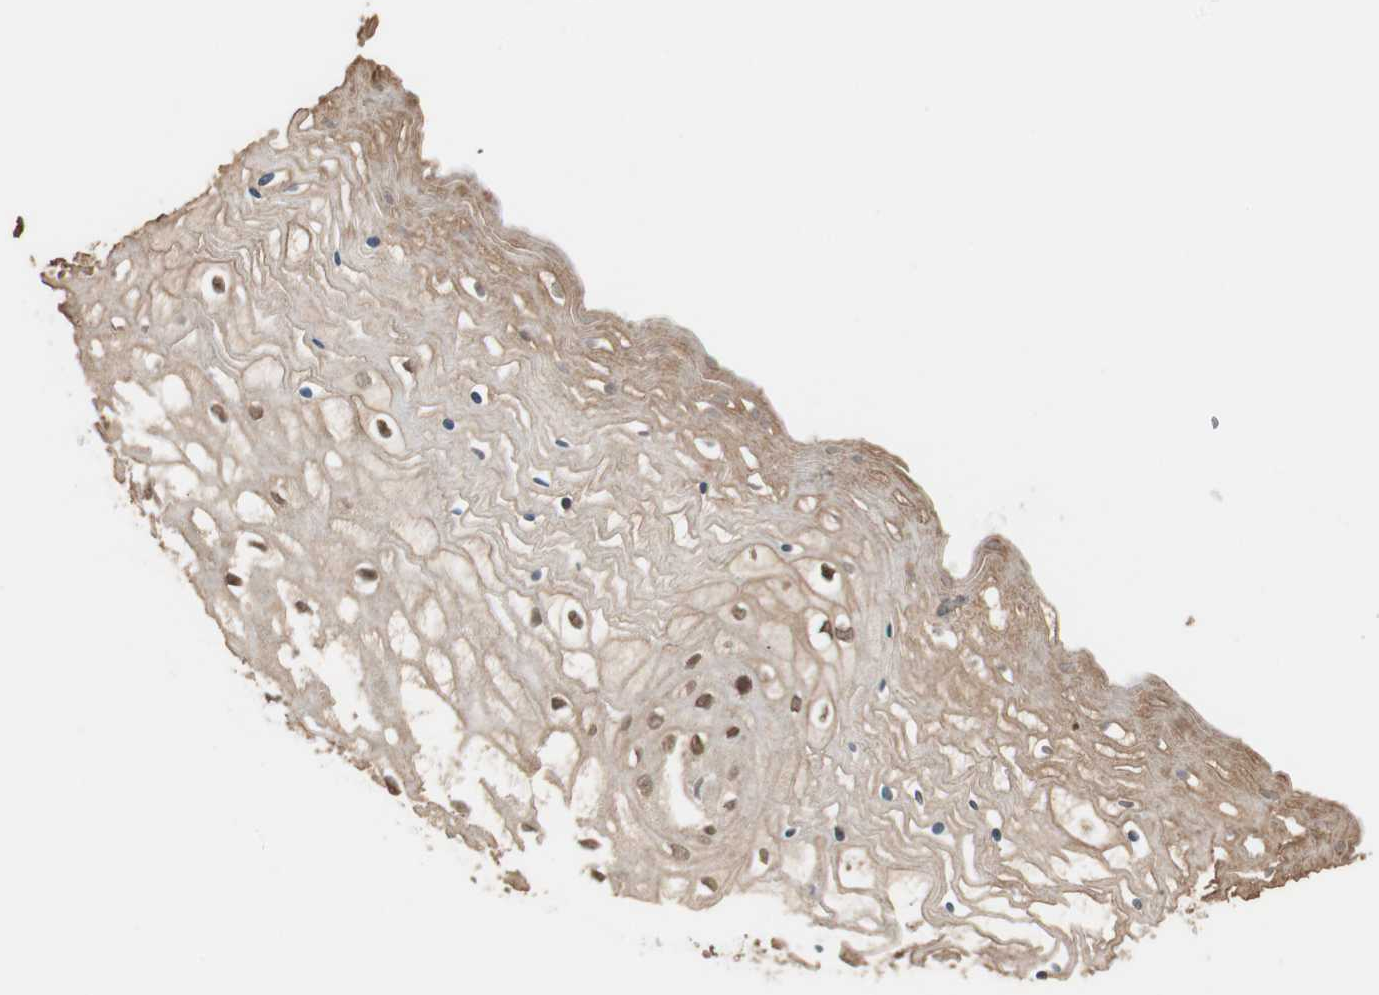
{"staining": {"intensity": "moderate", "quantity": "25%-75%", "location": "cytoplasmic/membranous,nuclear"}, "tissue": "vagina", "cell_type": "Squamous epithelial cells", "image_type": "normal", "snomed": [{"axis": "morphology", "description": "Normal tissue, NOS"}, {"axis": "topography", "description": "Vagina"}], "caption": "Immunohistochemical staining of benign human vagina shows medium levels of moderate cytoplasmic/membranous,nuclear expression in approximately 25%-75% of squamous epithelial cells. Ihc stains the protein of interest in brown and the nuclei are stained blue.", "gene": "DRAP1", "patient": {"sex": "female", "age": 34}}